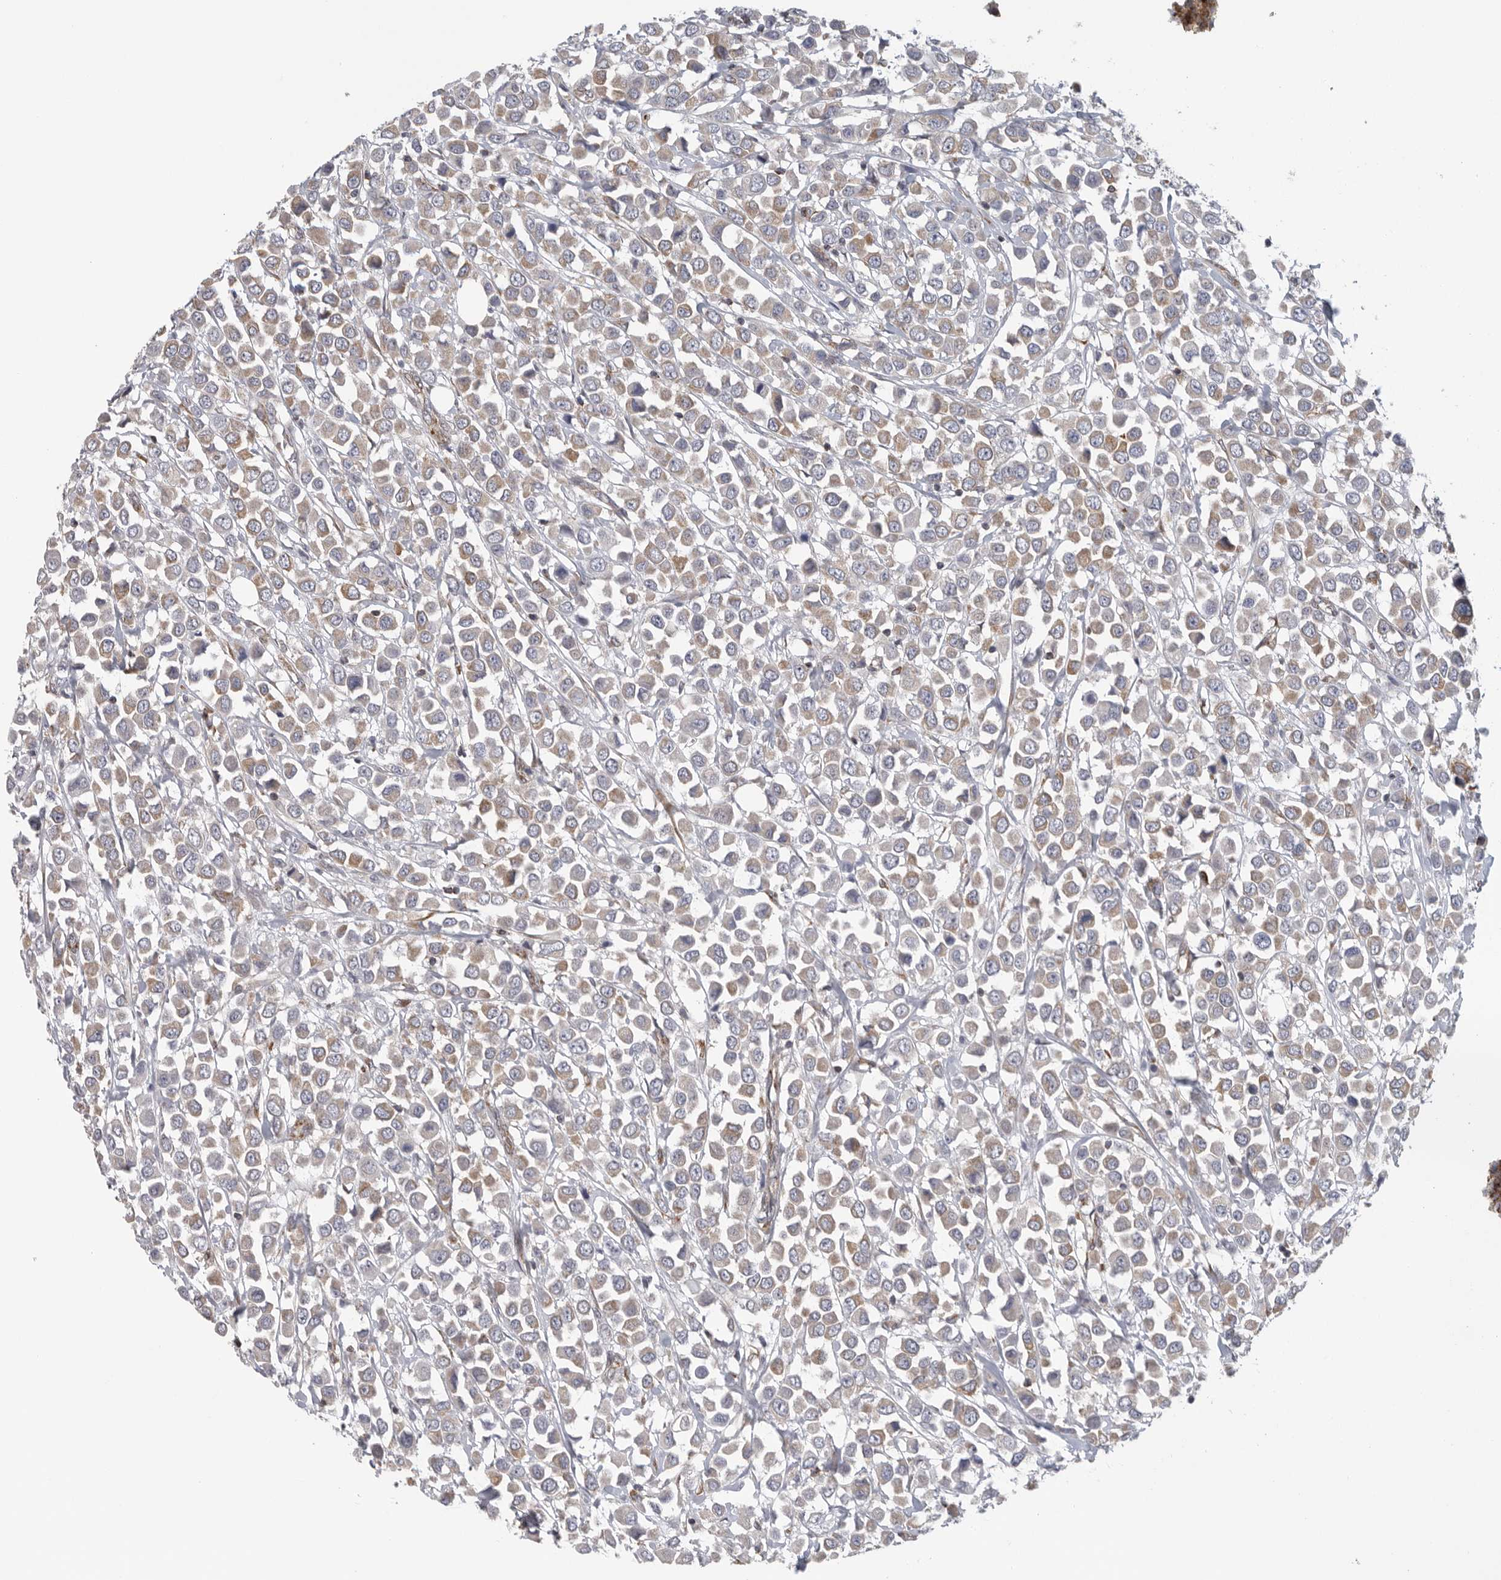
{"staining": {"intensity": "moderate", "quantity": "25%-75%", "location": "cytoplasmic/membranous"}, "tissue": "breast cancer", "cell_type": "Tumor cells", "image_type": "cancer", "snomed": [{"axis": "morphology", "description": "Duct carcinoma"}, {"axis": "topography", "description": "Breast"}], "caption": "Breast cancer stained with DAB immunohistochemistry shows medium levels of moderate cytoplasmic/membranous positivity in approximately 25%-75% of tumor cells.", "gene": "FKBP8", "patient": {"sex": "female", "age": 61}}